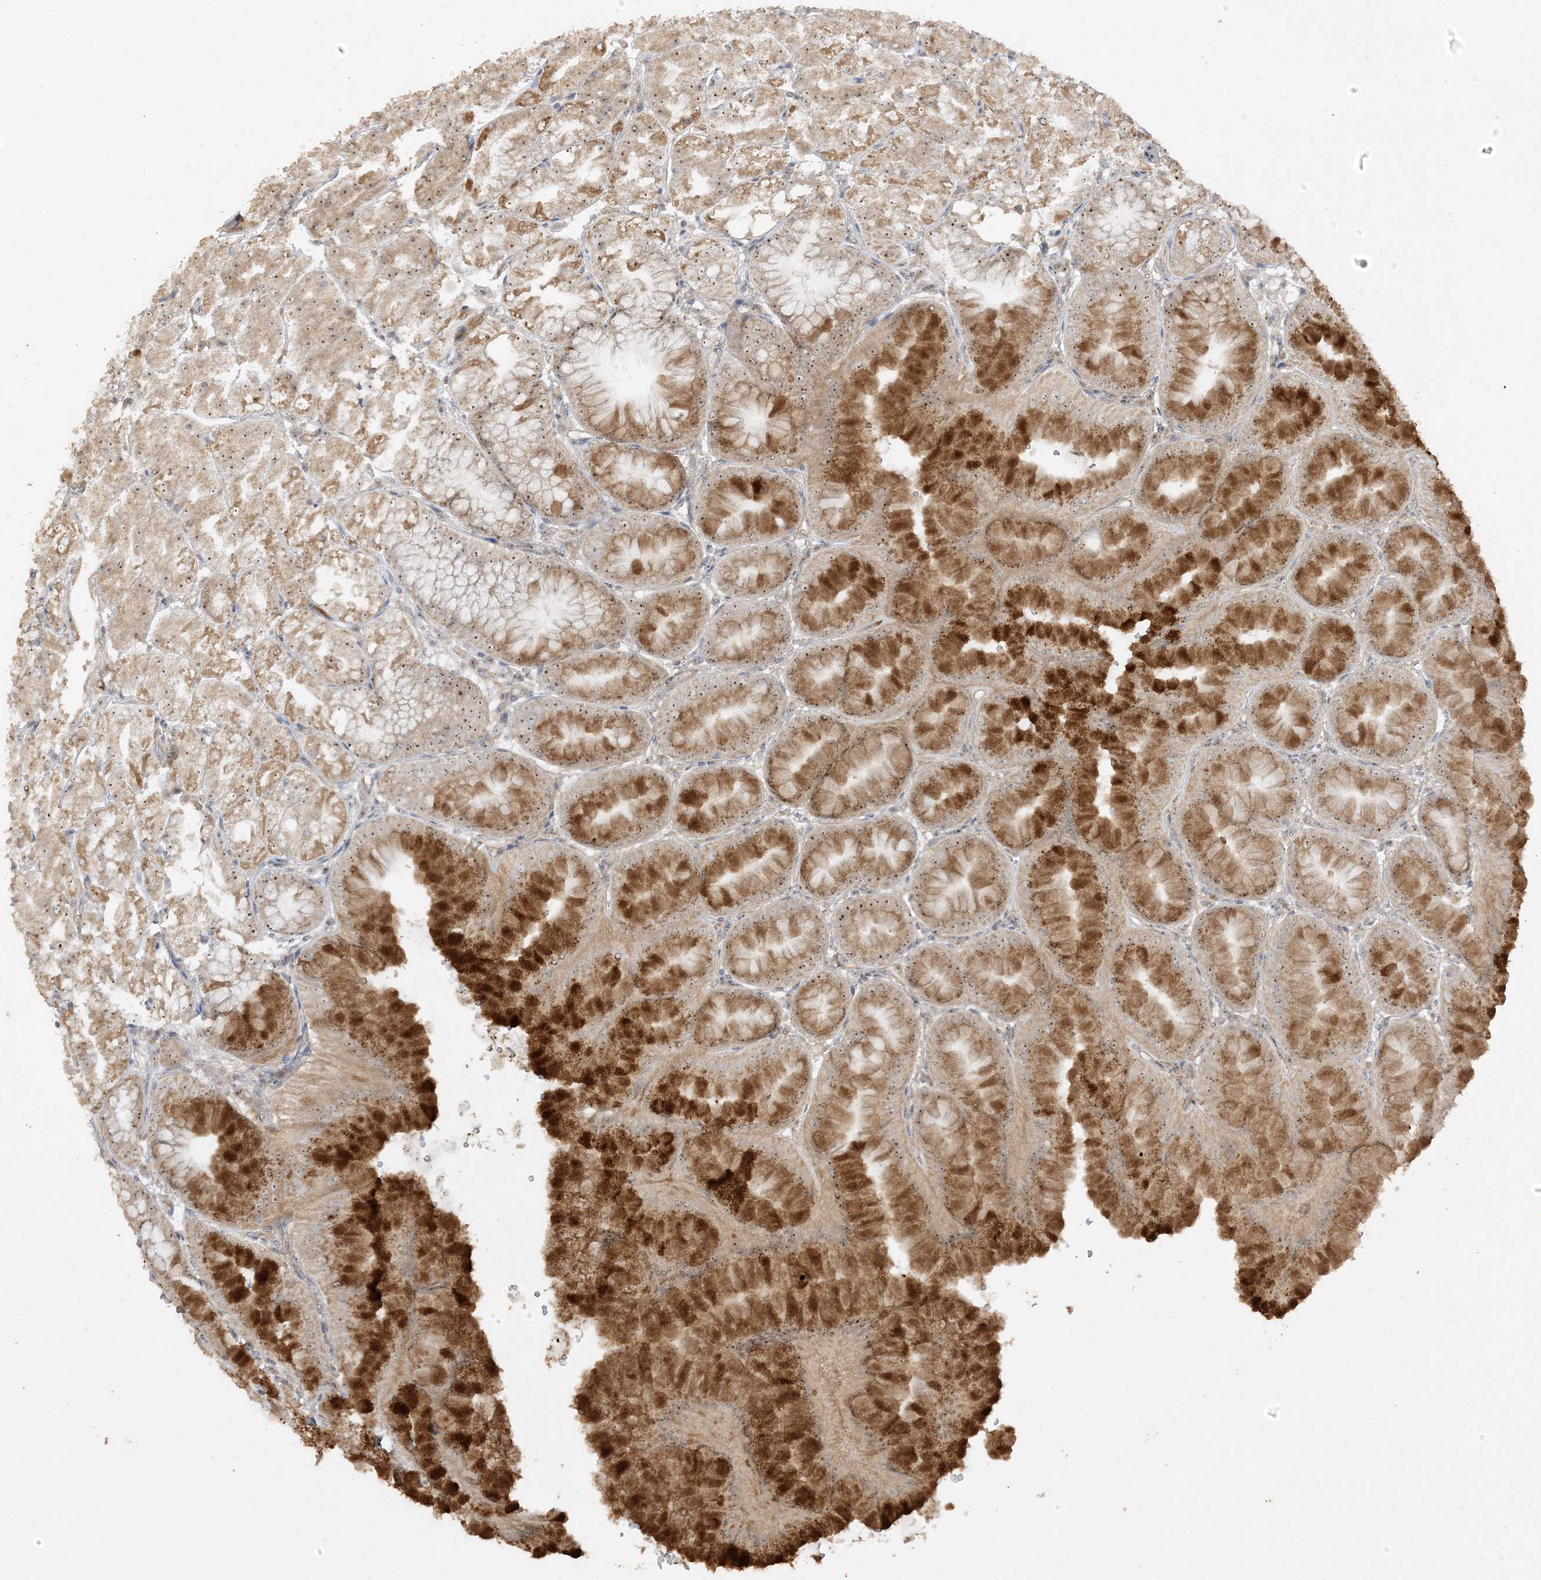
{"staining": {"intensity": "strong", "quantity": "25%-75%", "location": "cytoplasmic/membranous,nuclear"}, "tissue": "stomach", "cell_type": "Glandular cells", "image_type": "normal", "snomed": [{"axis": "morphology", "description": "Normal tissue, NOS"}, {"axis": "topography", "description": "Stomach, lower"}], "caption": "This micrograph demonstrates IHC staining of unremarkable human stomach, with high strong cytoplasmic/membranous,nuclear expression in about 25%-75% of glandular cells.", "gene": "DDX18", "patient": {"sex": "male", "age": 71}}